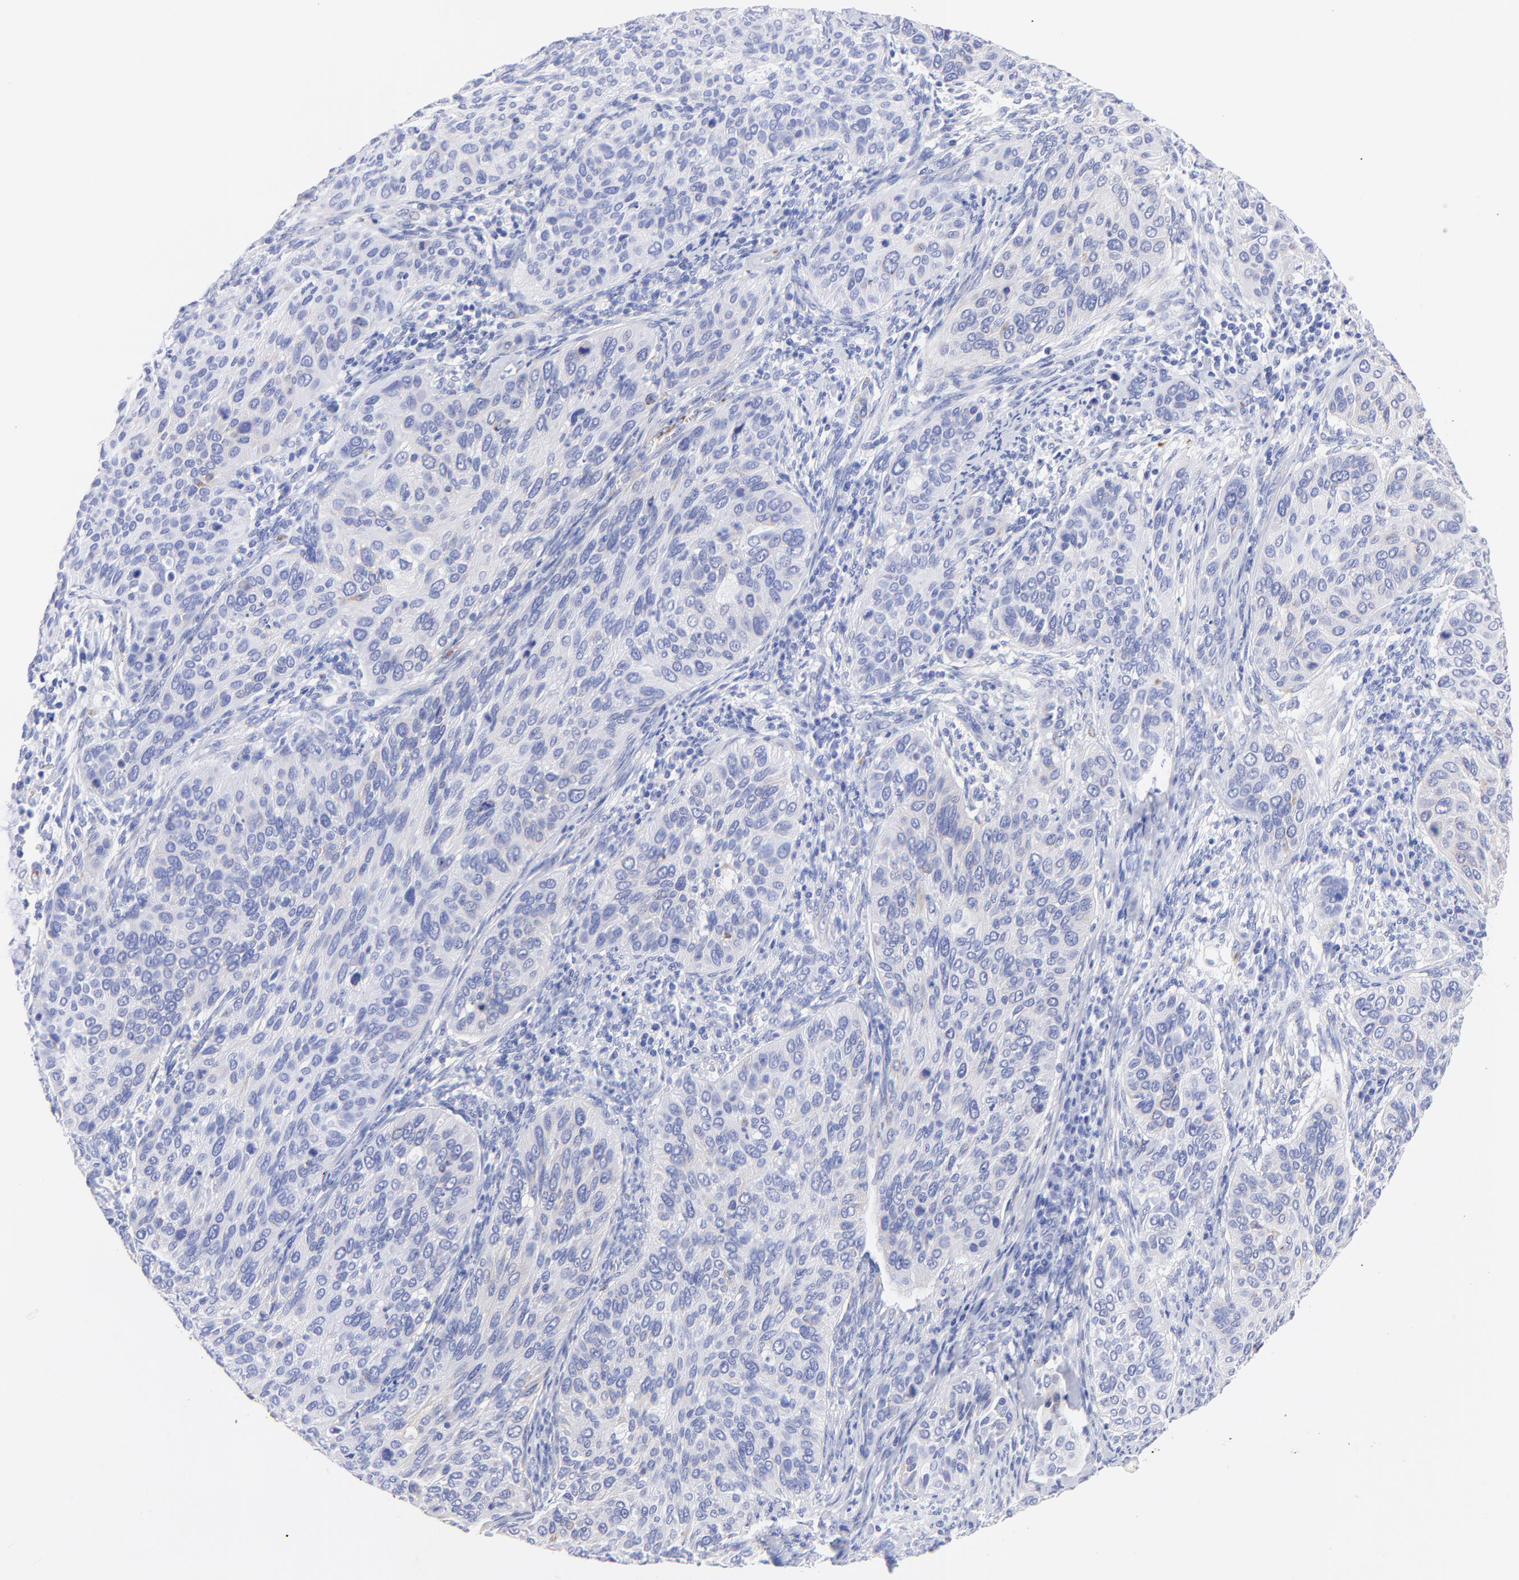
{"staining": {"intensity": "weak", "quantity": "<25%", "location": "cytoplasmic/membranous"}, "tissue": "cervical cancer", "cell_type": "Tumor cells", "image_type": "cancer", "snomed": [{"axis": "morphology", "description": "Squamous cell carcinoma, NOS"}, {"axis": "topography", "description": "Cervix"}], "caption": "DAB immunohistochemical staining of squamous cell carcinoma (cervical) displays no significant staining in tumor cells.", "gene": "C1QTNF6", "patient": {"sex": "female", "age": 57}}